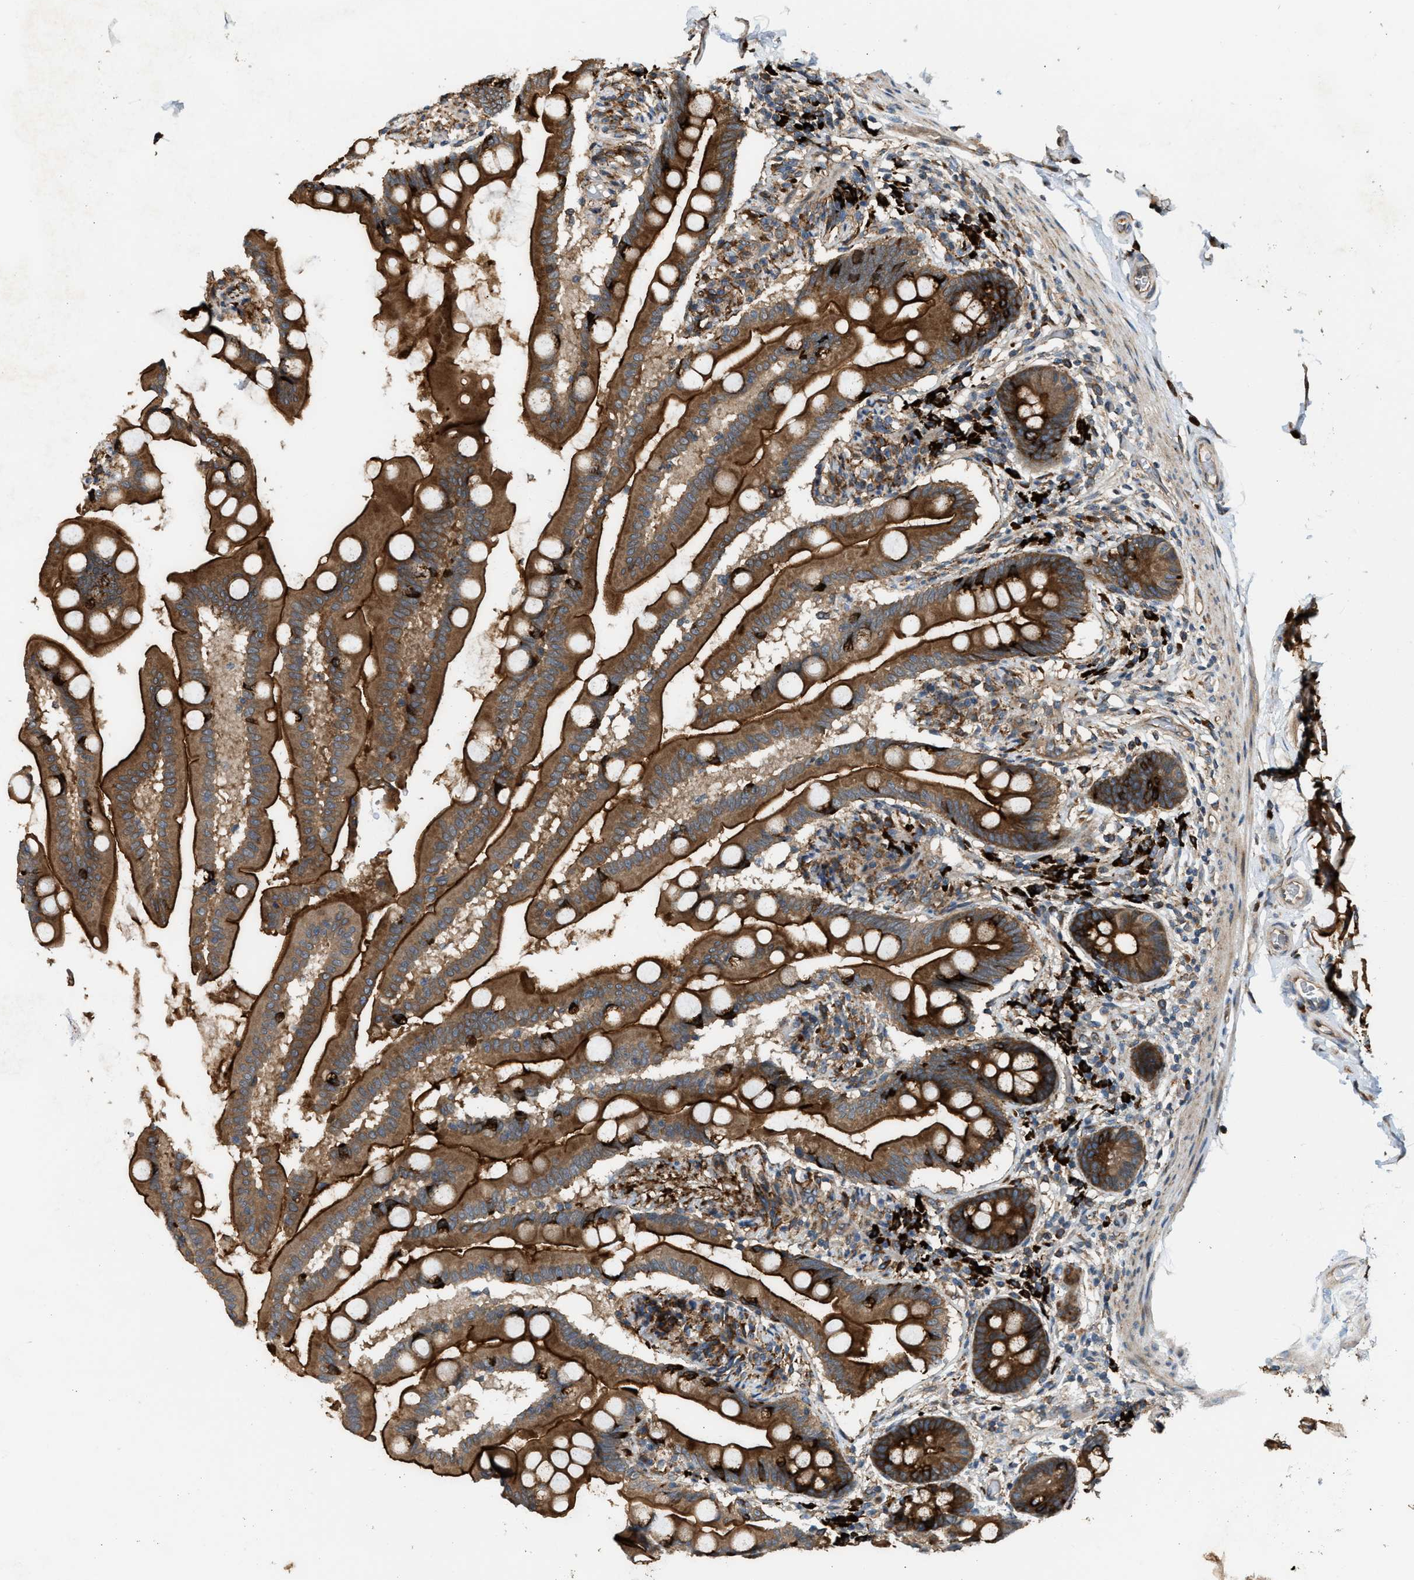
{"staining": {"intensity": "strong", "quantity": ">75%", "location": "cytoplasmic/membranous"}, "tissue": "small intestine", "cell_type": "Glandular cells", "image_type": "normal", "snomed": [{"axis": "morphology", "description": "Normal tissue, NOS"}, {"axis": "topography", "description": "Small intestine"}], "caption": "Protein expression analysis of unremarkable small intestine displays strong cytoplasmic/membranous expression in about >75% of glandular cells. Using DAB (3,3'-diaminobenzidine) (brown) and hematoxylin (blue) stains, captured at high magnification using brightfield microscopy.", "gene": "BAIAP2L1", "patient": {"sex": "female", "age": 56}}